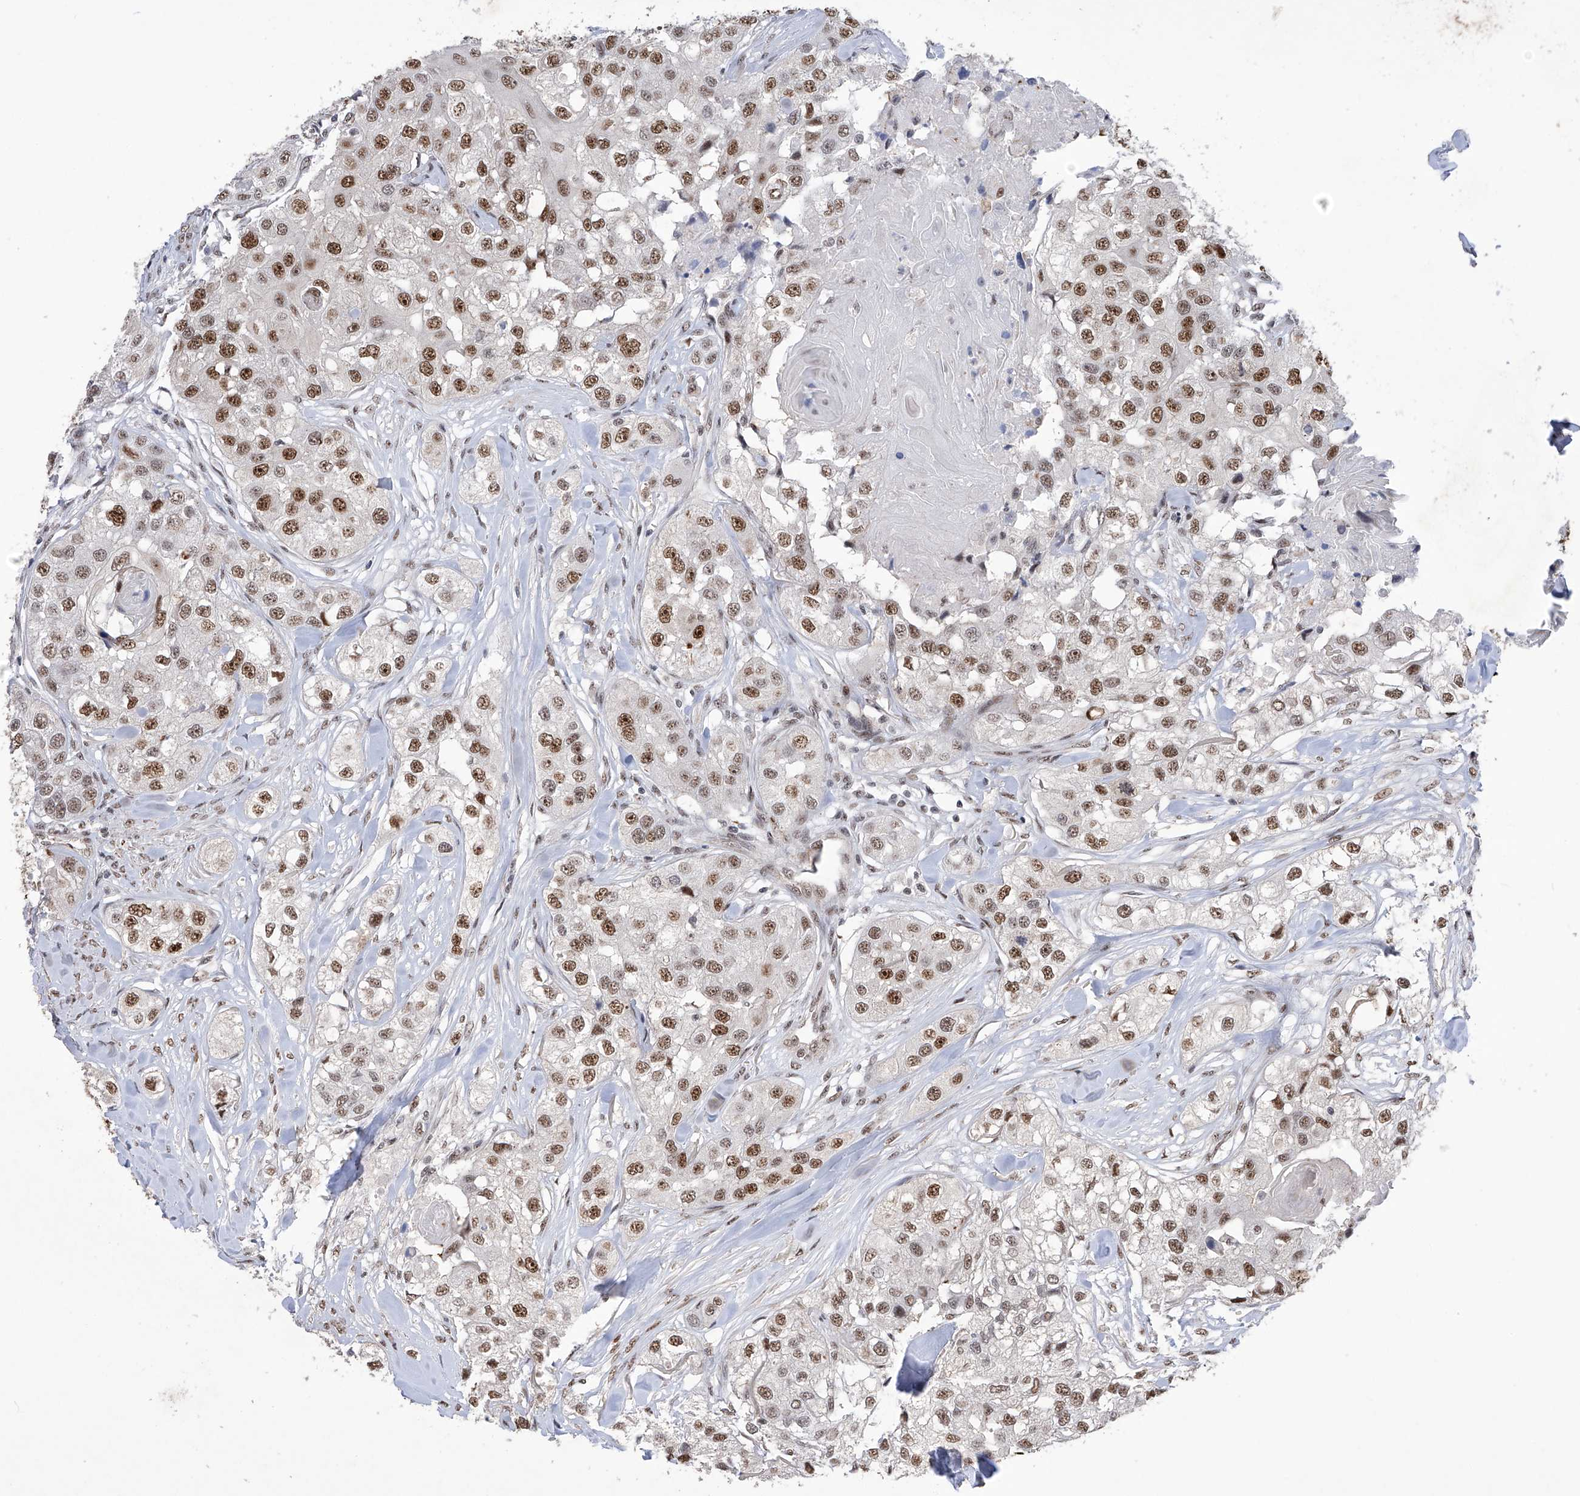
{"staining": {"intensity": "moderate", "quantity": ">75%", "location": "nuclear"}, "tissue": "head and neck cancer", "cell_type": "Tumor cells", "image_type": "cancer", "snomed": [{"axis": "morphology", "description": "Normal tissue, NOS"}, {"axis": "morphology", "description": "Squamous cell carcinoma, NOS"}, {"axis": "topography", "description": "Skeletal muscle"}, {"axis": "topography", "description": "Head-Neck"}], "caption": "Protein expression analysis of human head and neck cancer (squamous cell carcinoma) reveals moderate nuclear positivity in approximately >75% of tumor cells.", "gene": "NFATC4", "patient": {"sex": "male", "age": 51}}